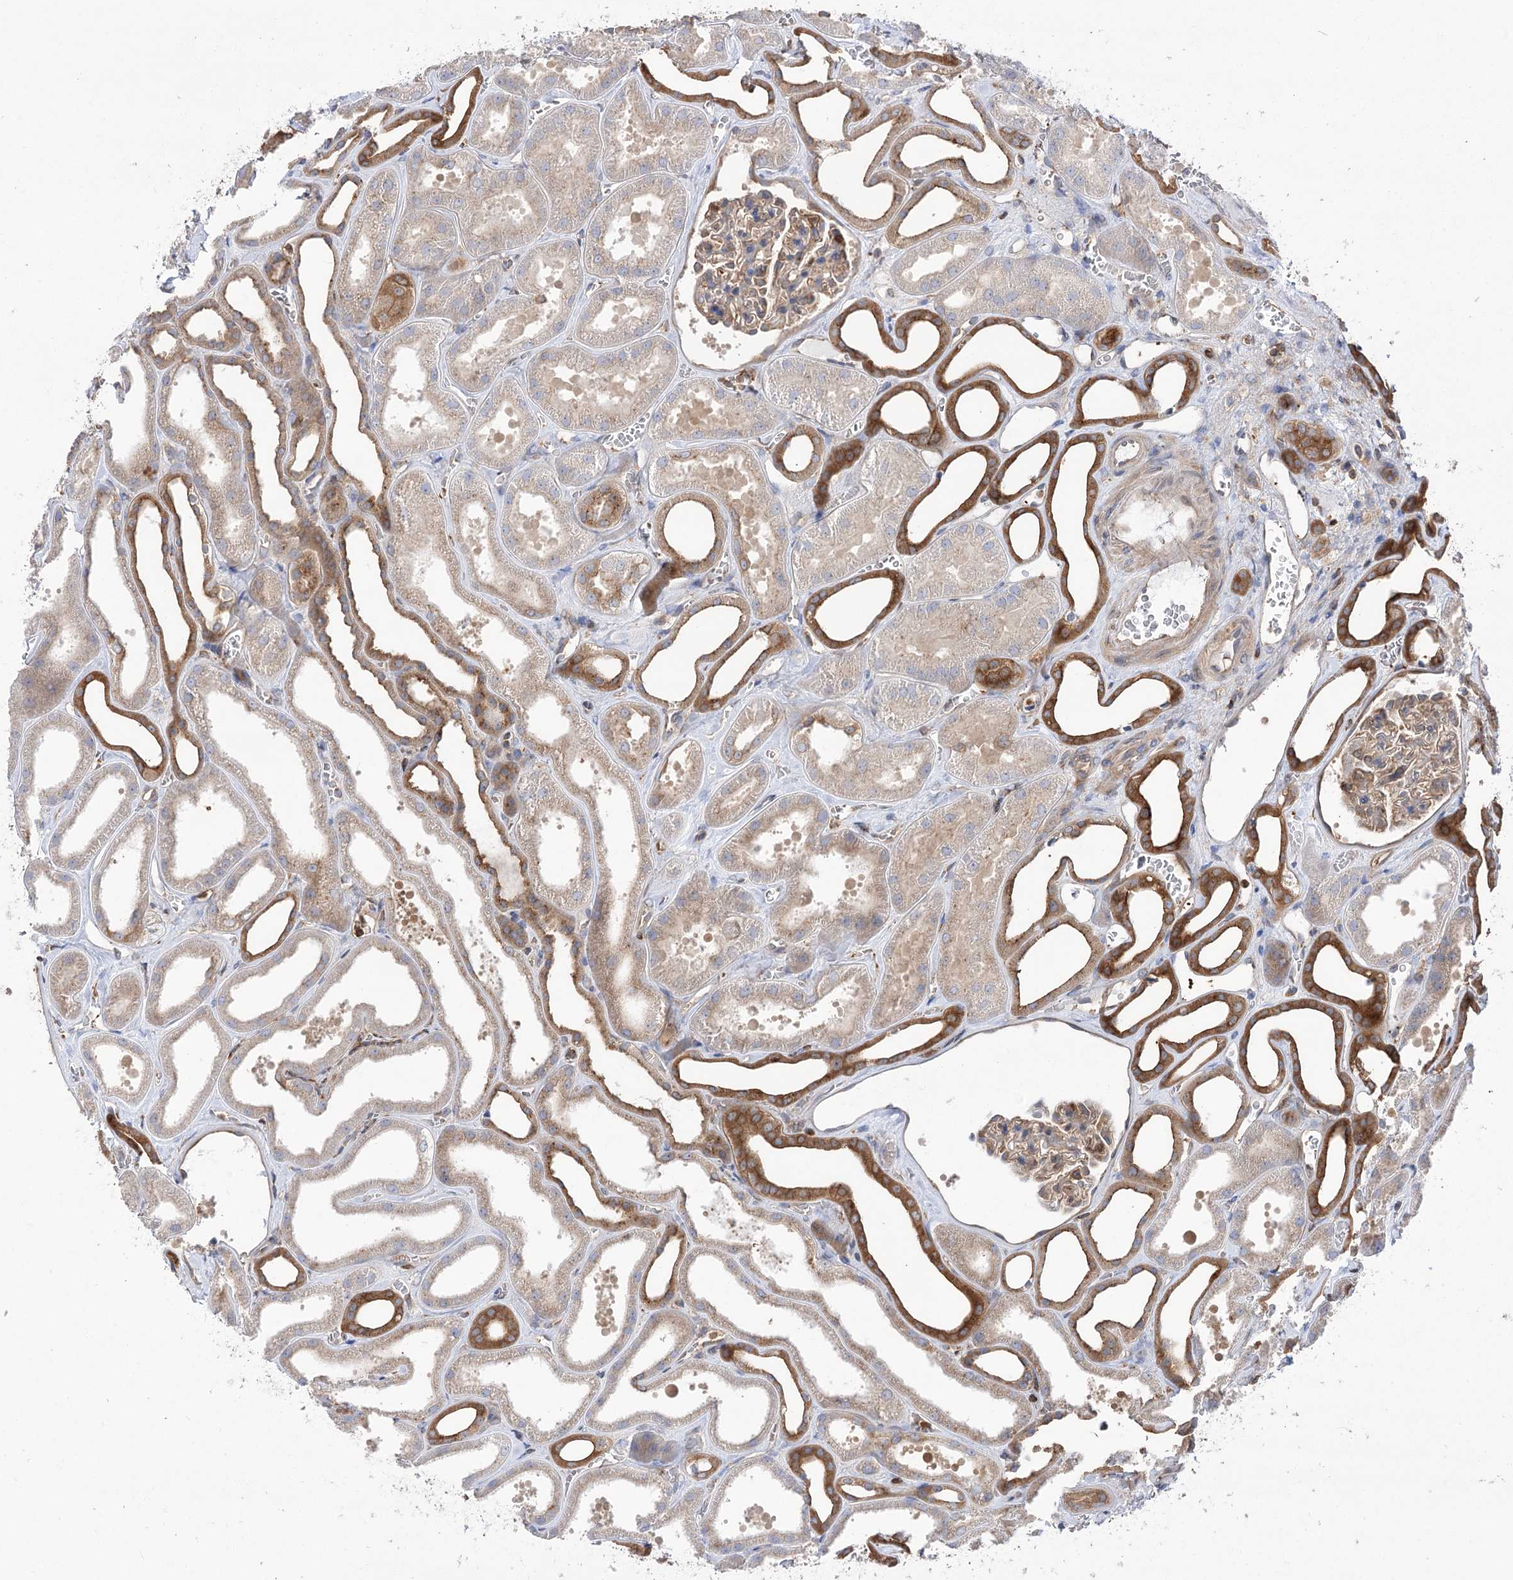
{"staining": {"intensity": "weak", "quantity": "25%-75%", "location": "cytoplasmic/membranous"}, "tissue": "kidney", "cell_type": "Cells in glomeruli", "image_type": "normal", "snomed": [{"axis": "morphology", "description": "Normal tissue, NOS"}, {"axis": "morphology", "description": "Adenocarcinoma, NOS"}, {"axis": "topography", "description": "Kidney"}], "caption": "Immunohistochemical staining of benign kidney exhibits weak cytoplasmic/membranous protein staining in approximately 25%-75% of cells in glomeruli. (Brightfield microscopy of DAB IHC at high magnification).", "gene": "VPS37B", "patient": {"sex": "female", "age": 68}}